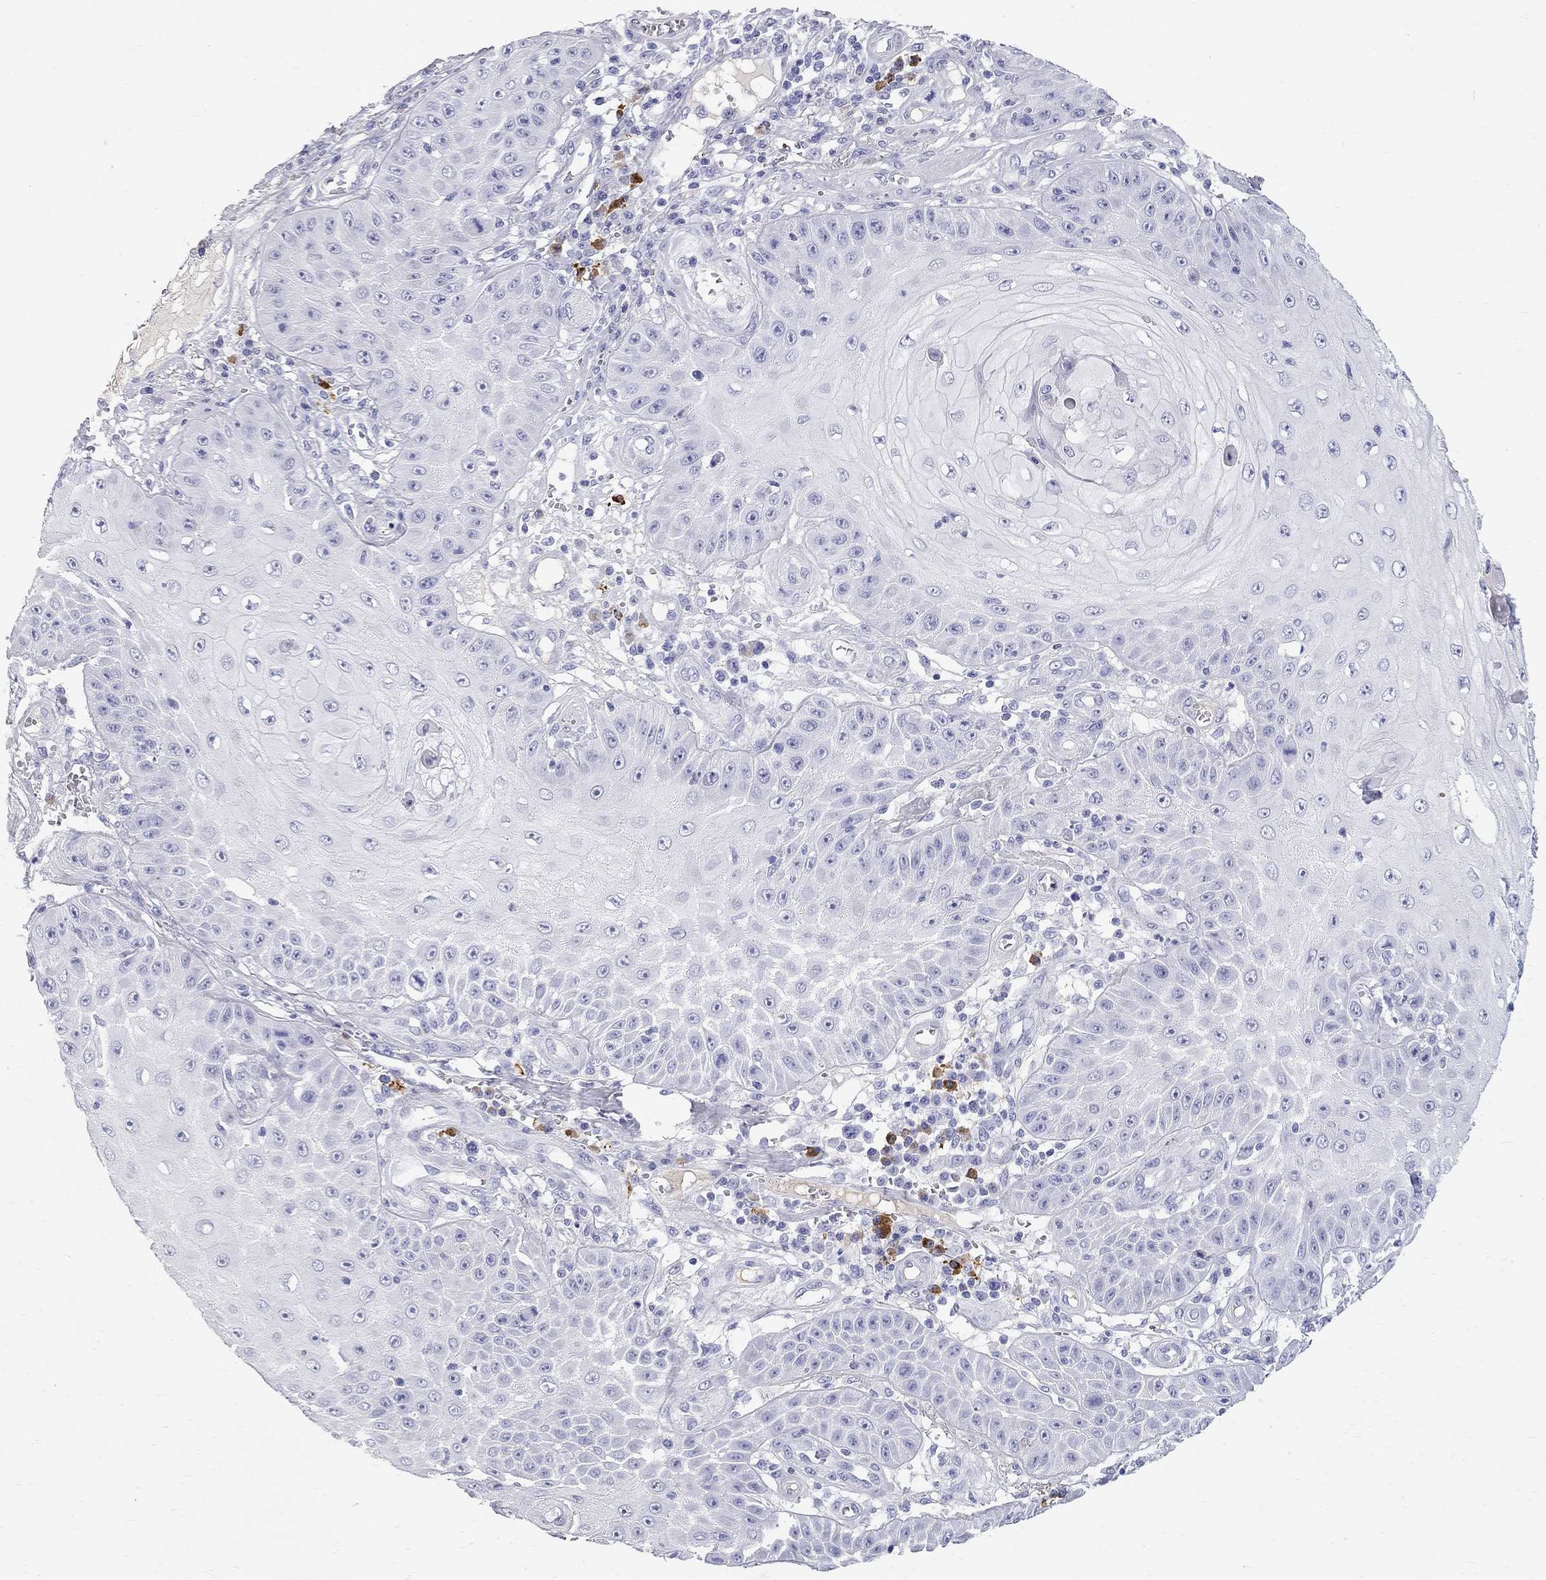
{"staining": {"intensity": "negative", "quantity": "none", "location": "none"}, "tissue": "skin cancer", "cell_type": "Tumor cells", "image_type": "cancer", "snomed": [{"axis": "morphology", "description": "Squamous cell carcinoma, NOS"}, {"axis": "topography", "description": "Skin"}], "caption": "Immunohistochemistry of human skin cancer demonstrates no positivity in tumor cells.", "gene": "PHOX2B", "patient": {"sex": "male", "age": 70}}